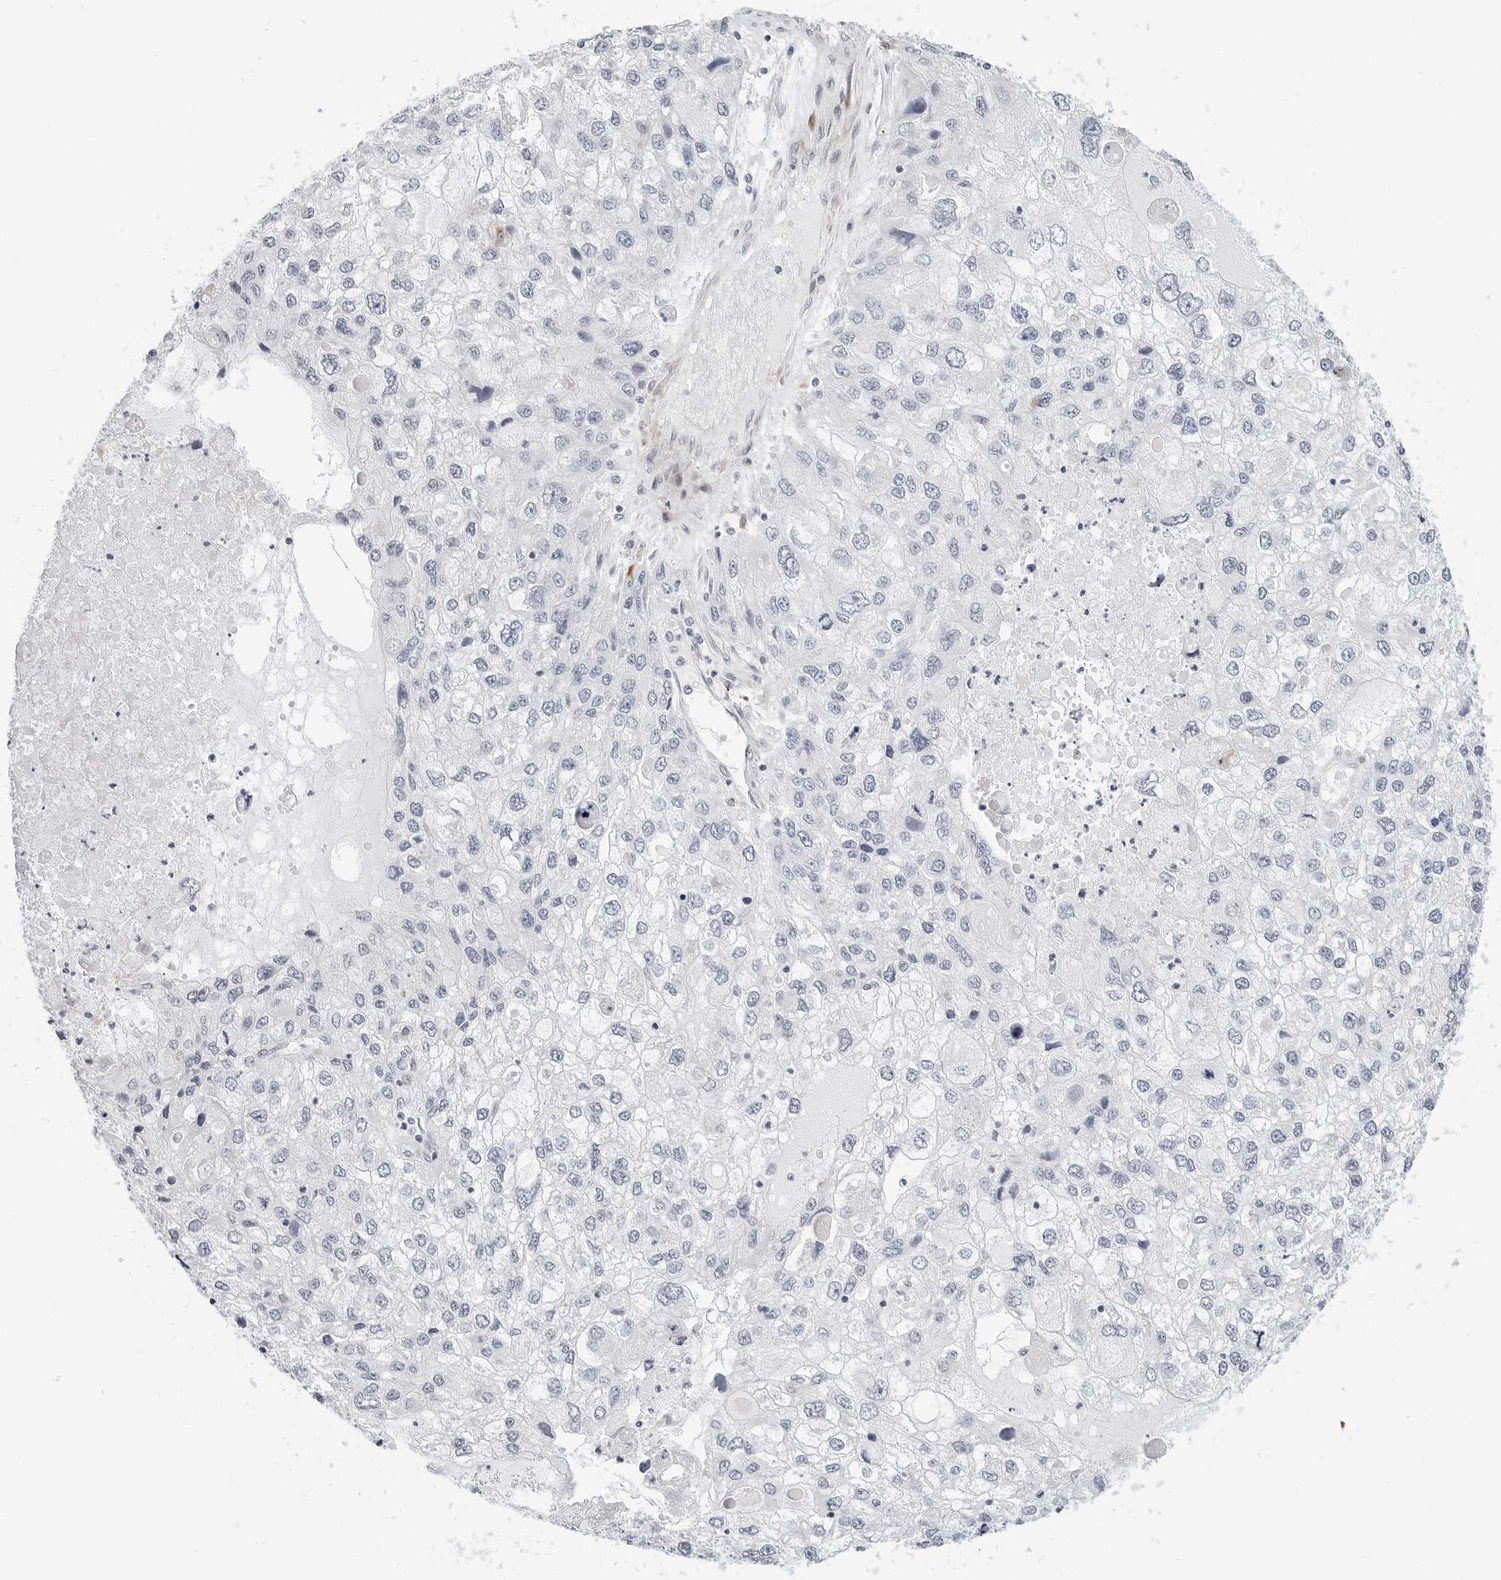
{"staining": {"intensity": "negative", "quantity": "none", "location": "none"}, "tissue": "endometrial cancer", "cell_type": "Tumor cells", "image_type": "cancer", "snomed": [{"axis": "morphology", "description": "Adenocarcinoma, NOS"}, {"axis": "topography", "description": "Endometrium"}], "caption": "An immunohistochemistry (IHC) histopathology image of endometrial adenocarcinoma is shown. There is no staining in tumor cells of endometrial adenocarcinoma.", "gene": "PARP10", "patient": {"sex": "female", "age": 49}}